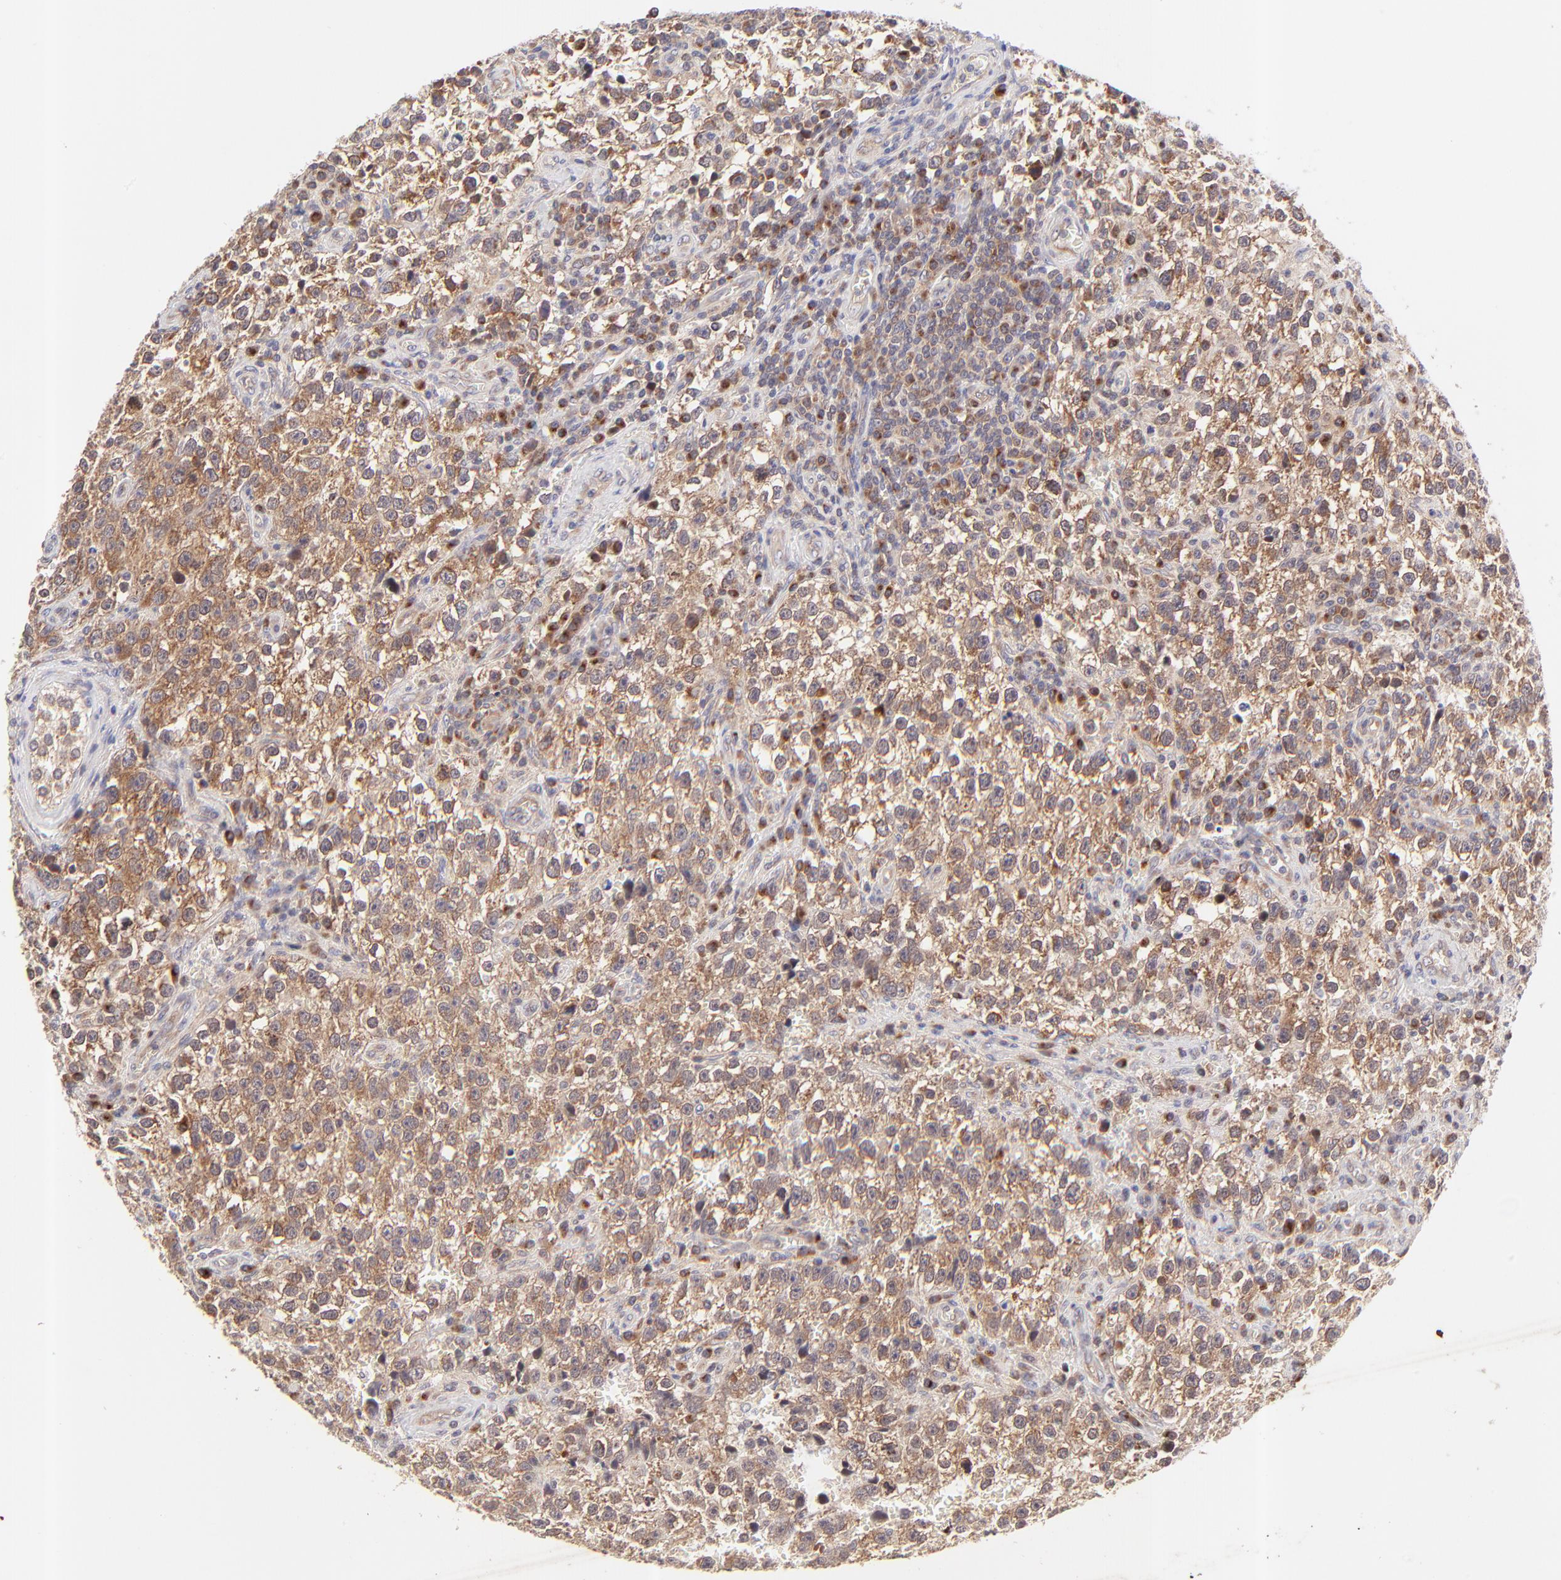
{"staining": {"intensity": "moderate", "quantity": ">75%", "location": "cytoplasmic/membranous"}, "tissue": "testis cancer", "cell_type": "Tumor cells", "image_type": "cancer", "snomed": [{"axis": "morphology", "description": "Seminoma, NOS"}, {"axis": "topography", "description": "Testis"}], "caption": "The immunohistochemical stain labels moderate cytoplasmic/membranous positivity in tumor cells of testis cancer tissue.", "gene": "TNRC6B", "patient": {"sex": "male", "age": 38}}